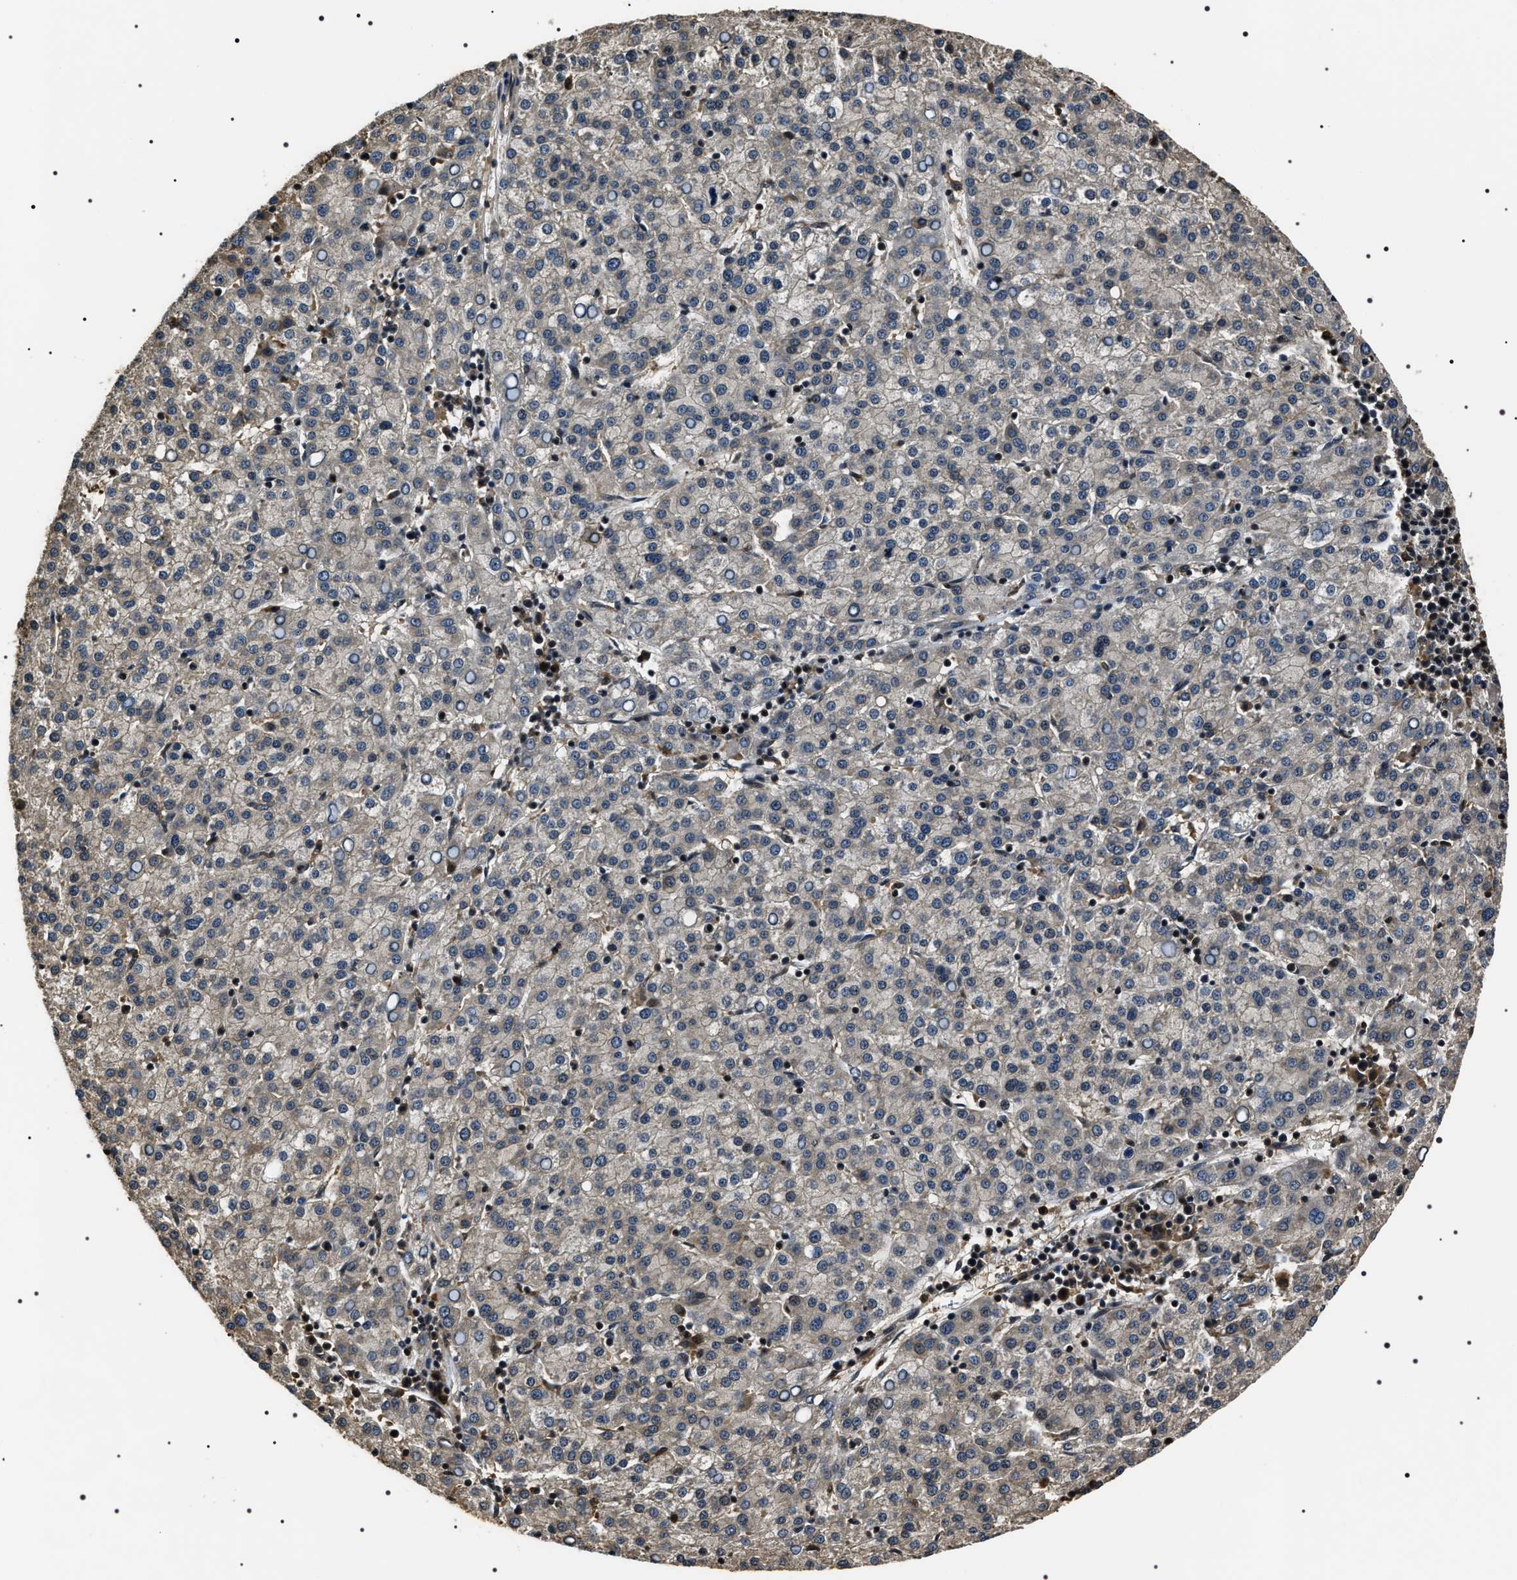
{"staining": {"intensity": "weak", "quantity": "<25%", "location": "cytoplasmic/membranous"}, "tissue": "liver cancer", "cell_type": "Tumor cells", "image_type": "cancer", "snomed": [{"axis": "morphology", "description": "Carcinoma, Hepatocellular, NOS"}, {"axis": "topography", "description": "Liver"}], "caption": "Hepatocellular carcinoma (liver) was stained to show a protein in brown. There is no significant staining in tumor cells.", "gene": "ARHGAP22", "patient": {"sex": "female", "age": 58}}